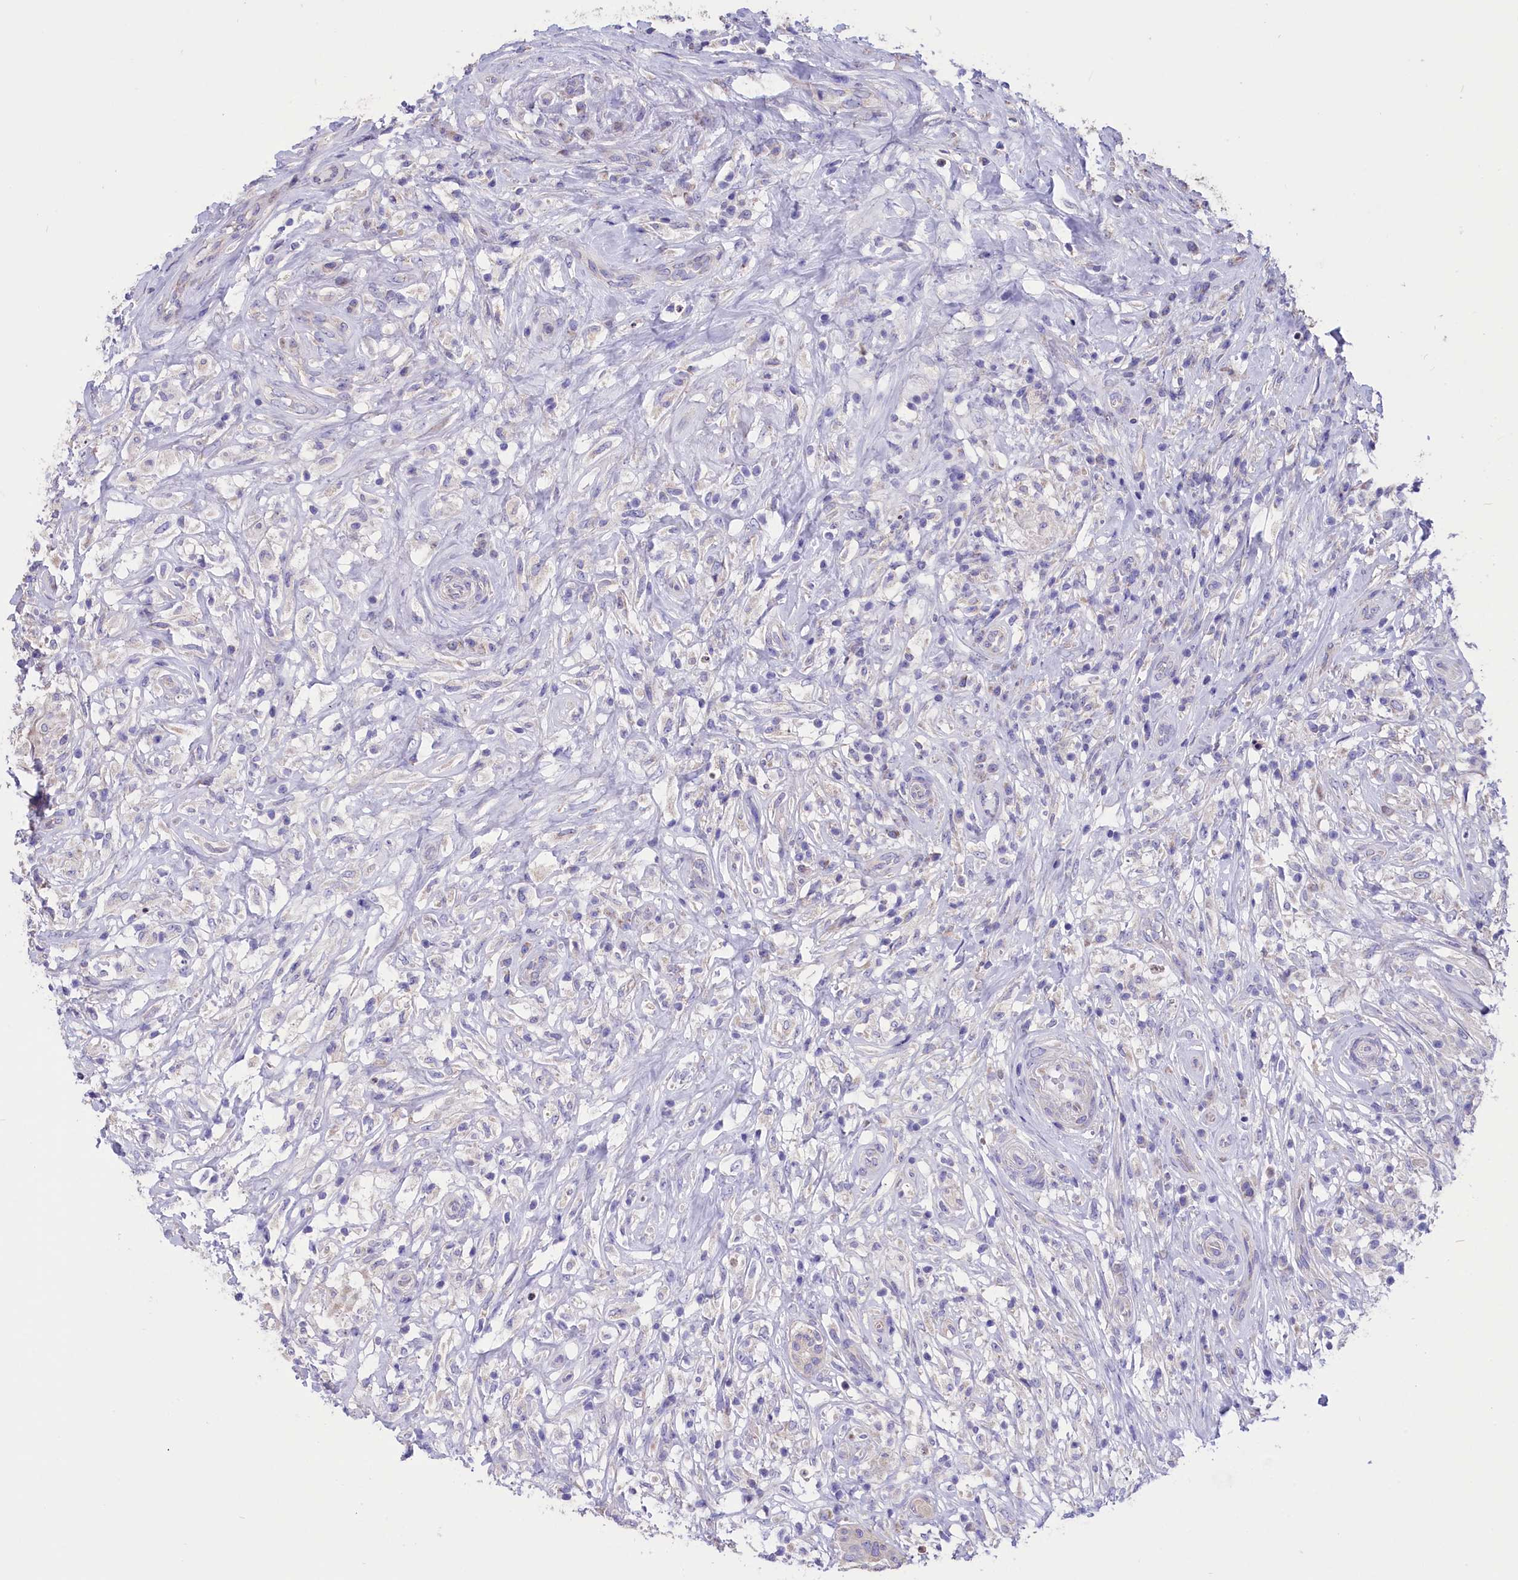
{"staining": {"intensity": "negative", "quantity": "none", "location": "none"}, "tissue": "testis cancer", "cell_type": "Tumor cells", "image_type": "cancer", "snomed": [{"axis": "morphology", "description": "Seminoma, NOS"}, {"axis": "topography", "description": "Testis"}], "caption": "DAB immunohistochemical staining of testis cancer demonstrates no significant staining in tumor cells.", "gene": "CYP2U1", "patient": {"sex": "male", "age": 49}}